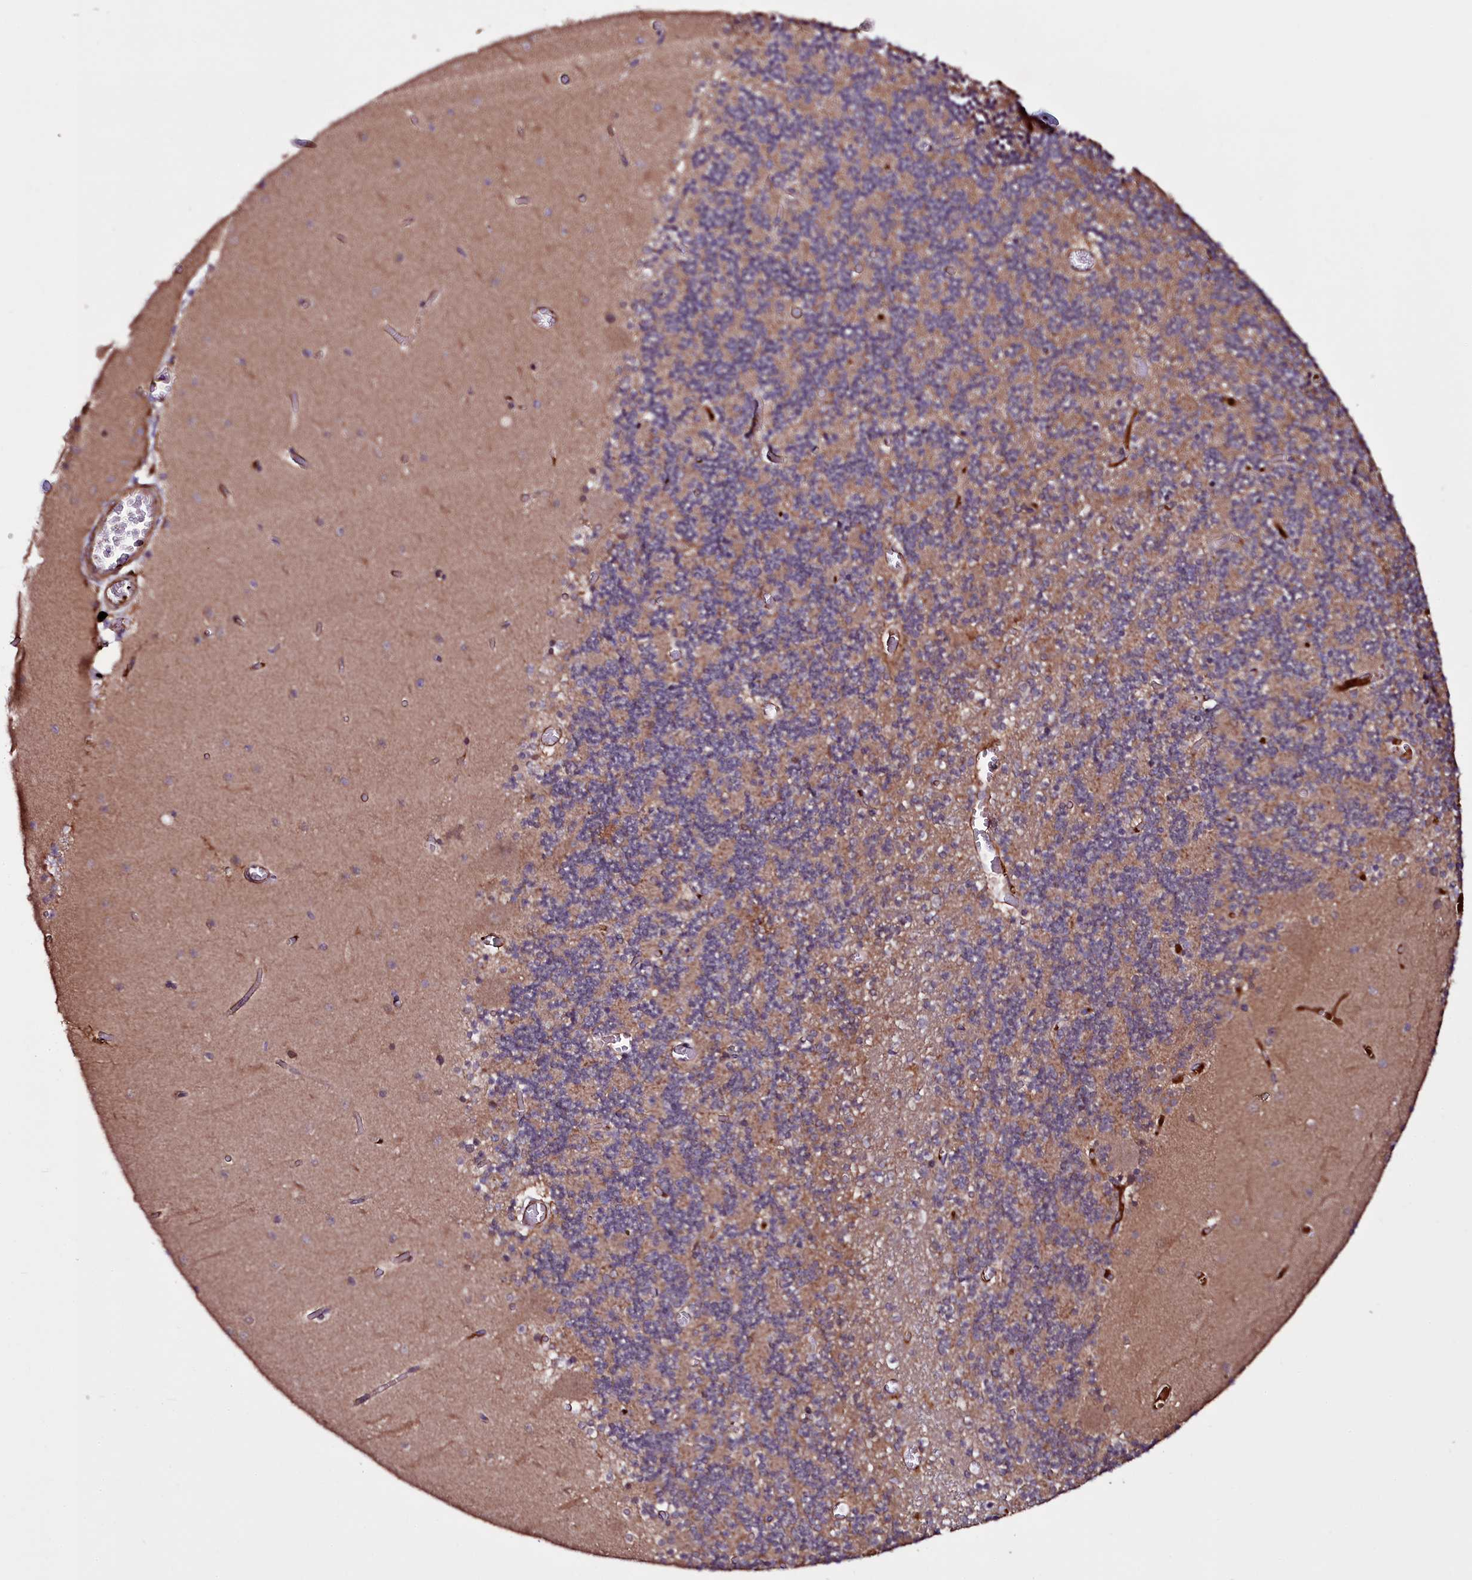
{"staining": {"intensity": "moderate", "quantity": "<25%", "location": "cytoplasmic/membranous"}, "tissue": "cerebellum", "cell_type": "Cells in granular layer", "image_type": "normal", "snomed": [{"axis": "morphology", "description": "Normal tissue, NOS"}, {"axis": "topography", "description": "Cerebellum"}], "caption": "A histopathology image of cerebellum stained for a protein displays moderate cytoplasmic/membranous brown staining in cells in granular layer.", "gene": "MEX3C", "patient": {"sex": "female", "age": 28}}